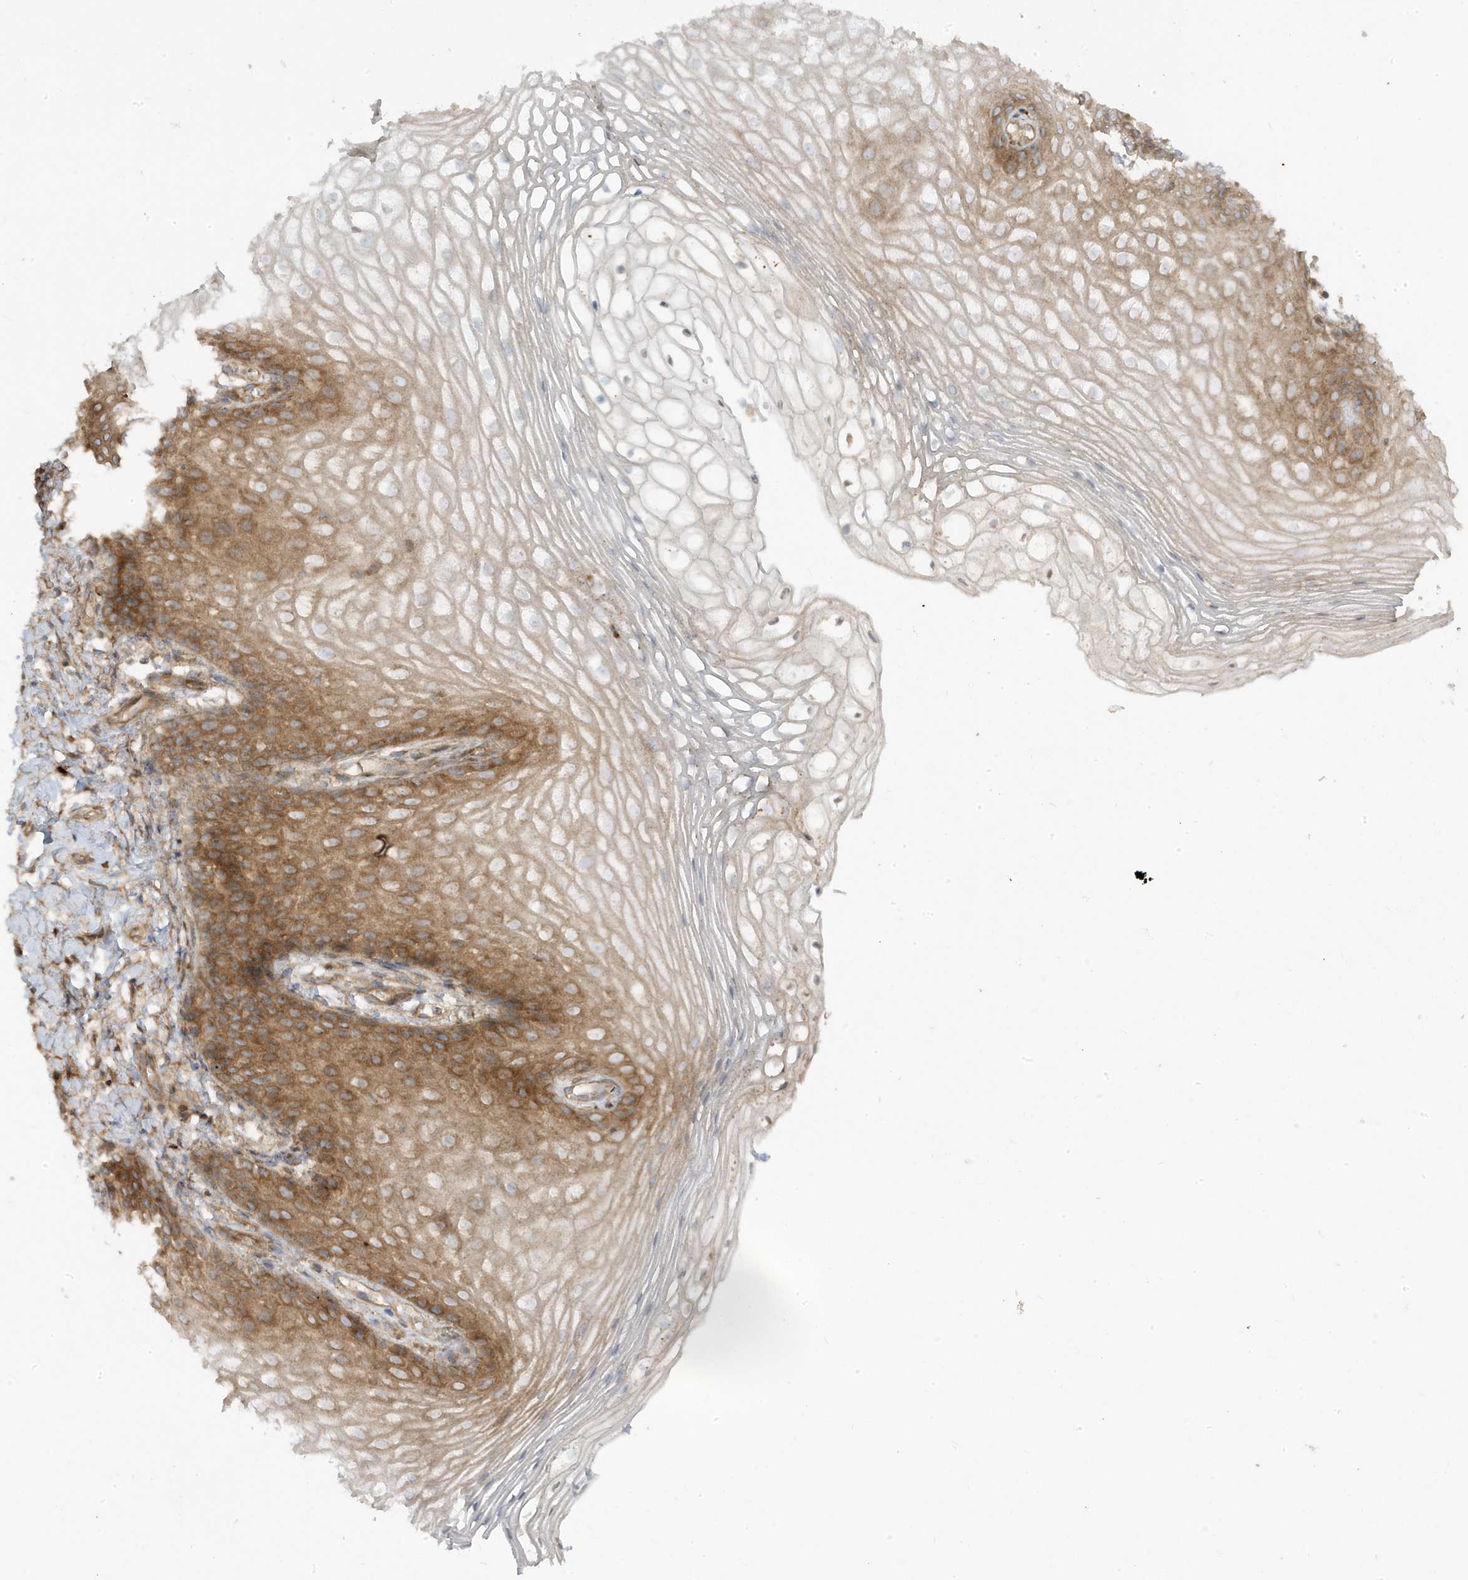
{"staining": {"intensity": "moderate", "quantity": "25%-75%", "location": "cytoplasmic/membranous"}, "tissue": "vagina", "cell_type": "Squamous epithelial cells", "image_type": "normal", "snomed": [{"axis": "morphology", "description": "Normal tissue, NOS"}, {"axis": "topography", "description": "Vagina"}], "caption": "A high-resolution micrograph shows immunohistochemistry staining of benign vagina, which reveals moderate cytoplasmic/membranous positivity in about 25%-75% of squamous epithelial cells.", "gene": "STAM", "patient": {"sex": "female", "age": 60}}